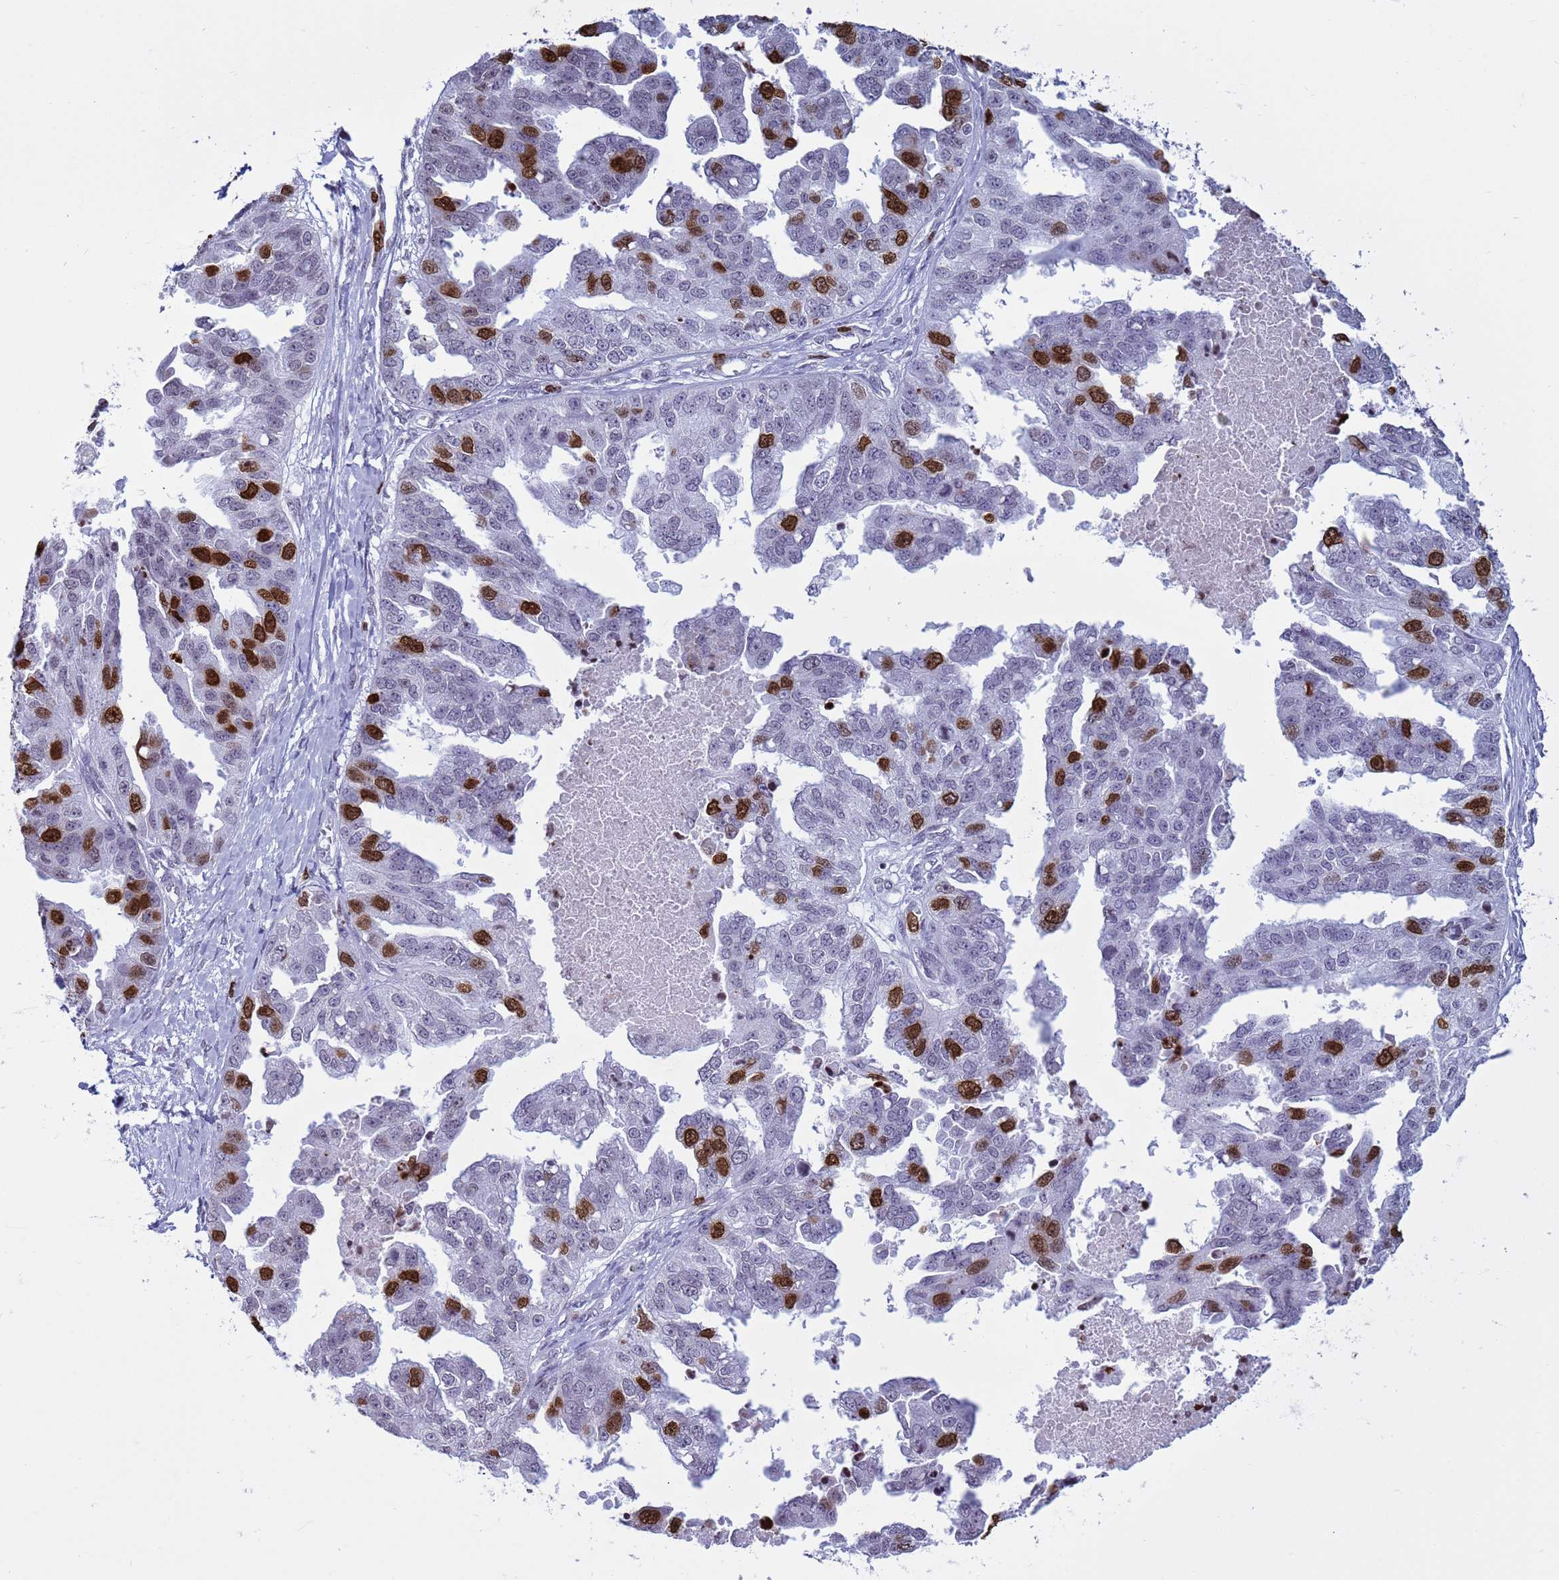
{"staining": {"intensity": "strong", "quantity": "<25%", "location": "nuclear"}, "tissue": "ovarian cancer", "cell_type": "Tumor cells", "image_type": "cancer", "snomed": [{"axis": "morphology", "description": "Cystadenocarcinoma, serous, NOS"}, {"axis": "topography", "description": "Ovary"}], "caption": "Tumor cells demonstrate medium levels of strong nuclear positivity in approximately <25% of cells in human ovarian serous cystadenocarcinoma.", "gene": "H4C8", "patient": {"sex": "female", "age": 58}}